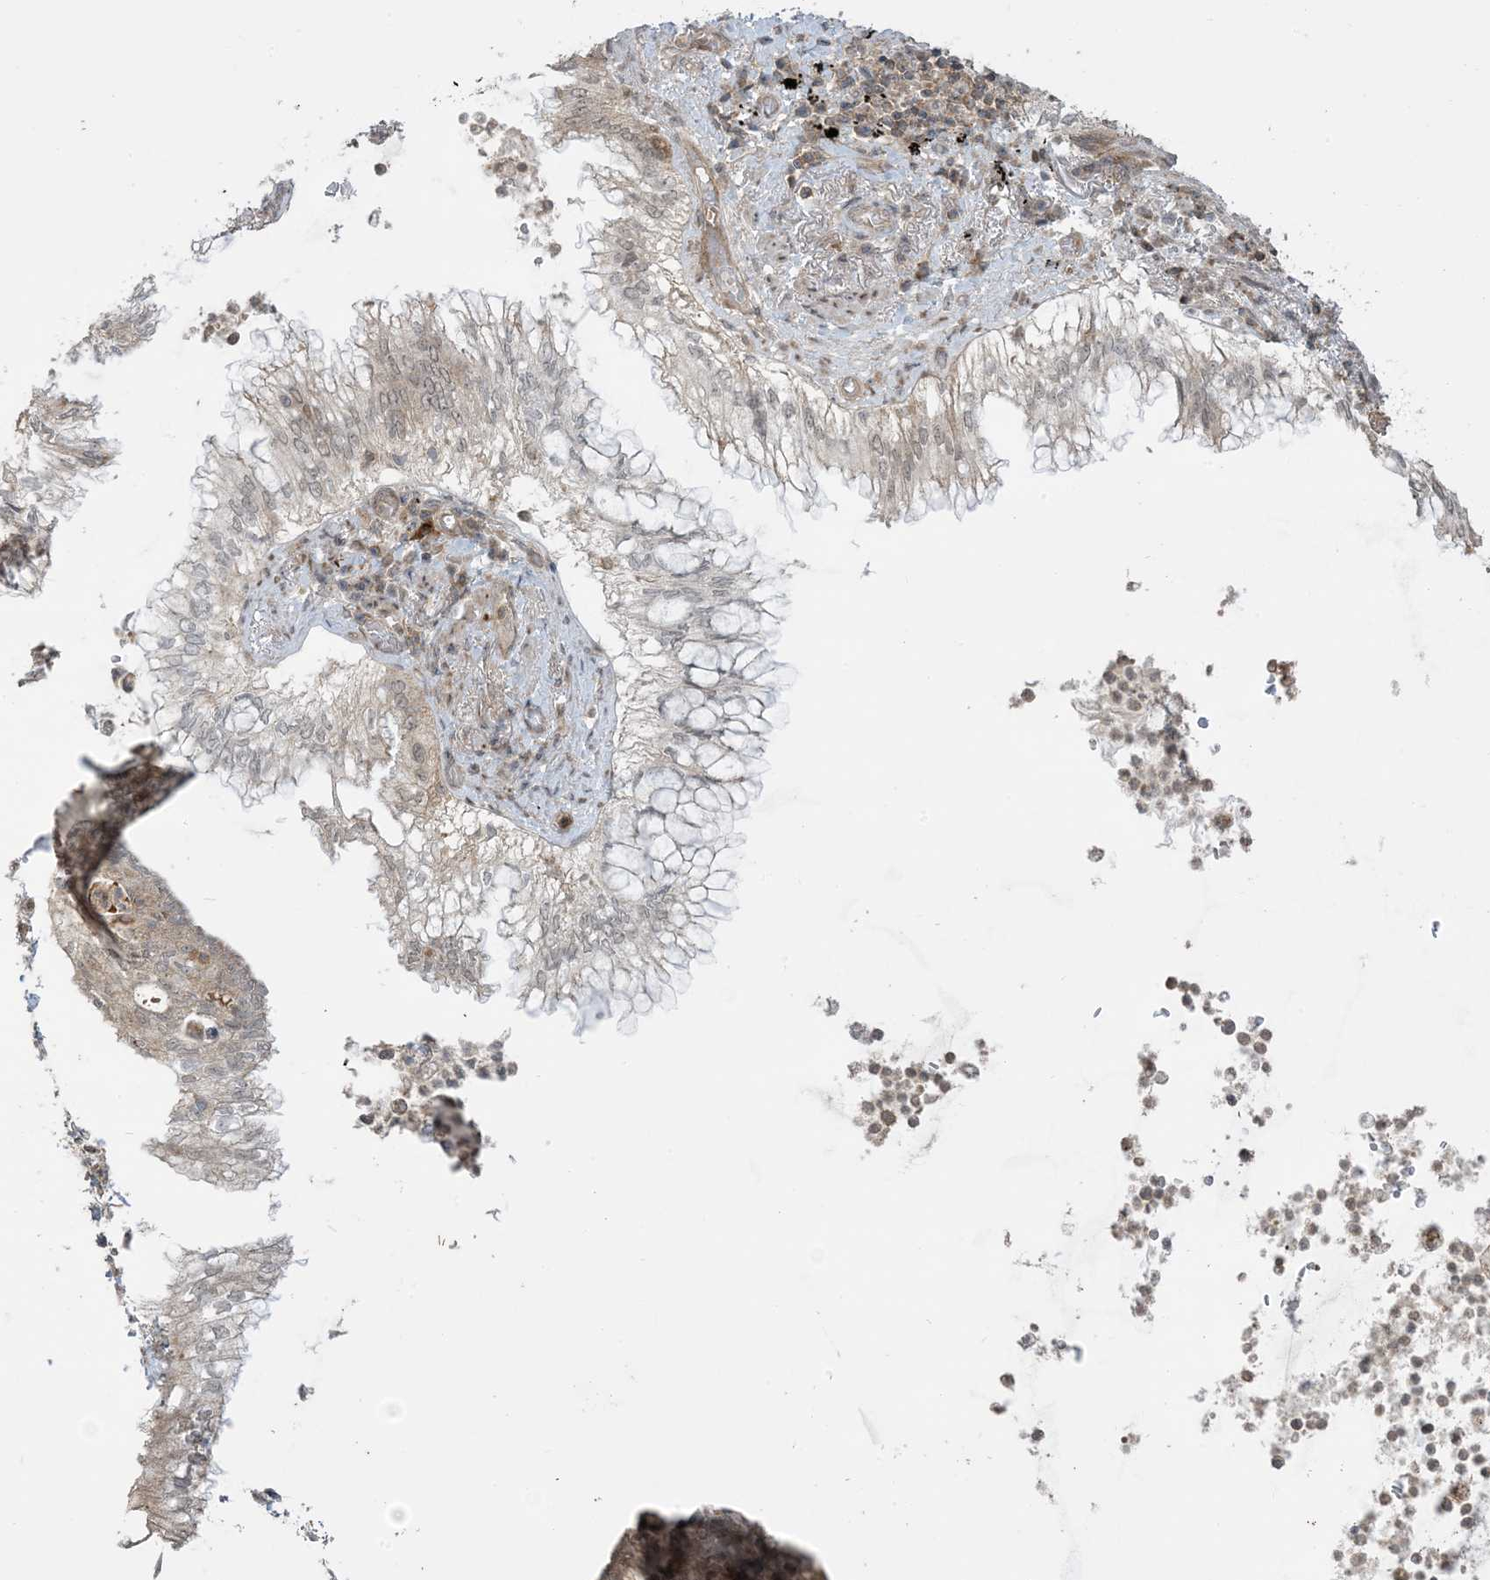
{"staining": {"intensity": "negative", "quantity": "none", "location": "none"}, "tissue": "lung cancer", "cell_type": "Tumor cells", "image_type": "cancer", "snomed": [{"axis": "morphology", "description": "Adenocarcinoma, NOS"}, {"axis": "topography", "description": "Lung"}], "caption": "A high-resolution image shows immunohistochemistry (IHC) staining of lung cancer, which reveals no significant expression in tumor cells.", "gene": "PHLDB2", "patient": {"sex": "female", "age": 70}}